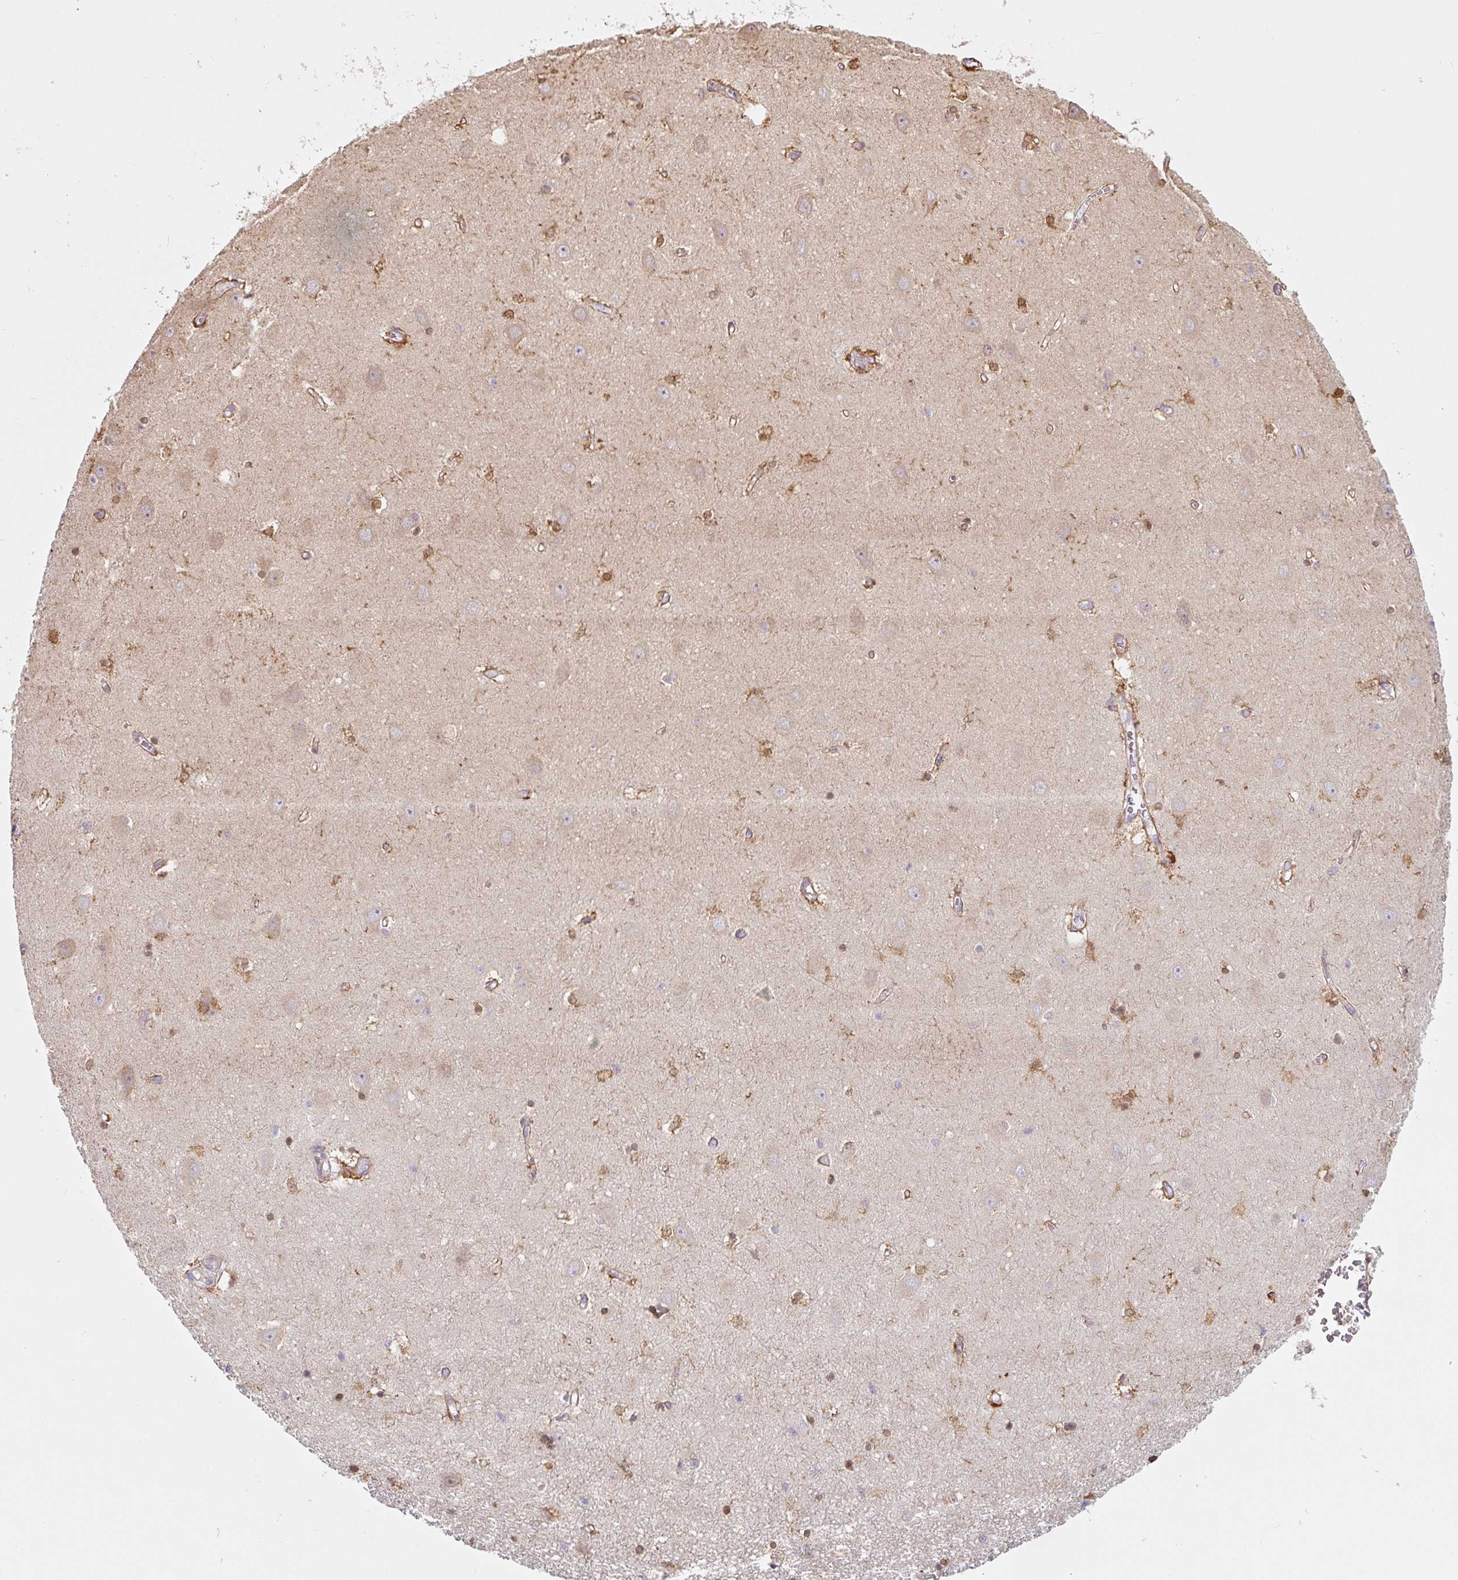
{"staining": {"intensity": "moderate", "quantity": "25%-75%", "location": "cytoplasmic/membranous,nuclear"}, "tissue": "hippocampus", "cell_type": "Glial cells", "image_type": "normal", "snomed": [{"axis": "morphology", "description": "Normal tissue, NOS"}, {"axis": "topography", "description": "Hippocampus"}], "caption": "This image exhibits immunohistochemistry (IHC) staining of normal human hippocampus, with medium moderate cytoplasmic/membranous,nuclear staining in about 25%-75% of glial cells.", "gene": "ASRGL1", "patient": {"sex": "female", "age": 64}}